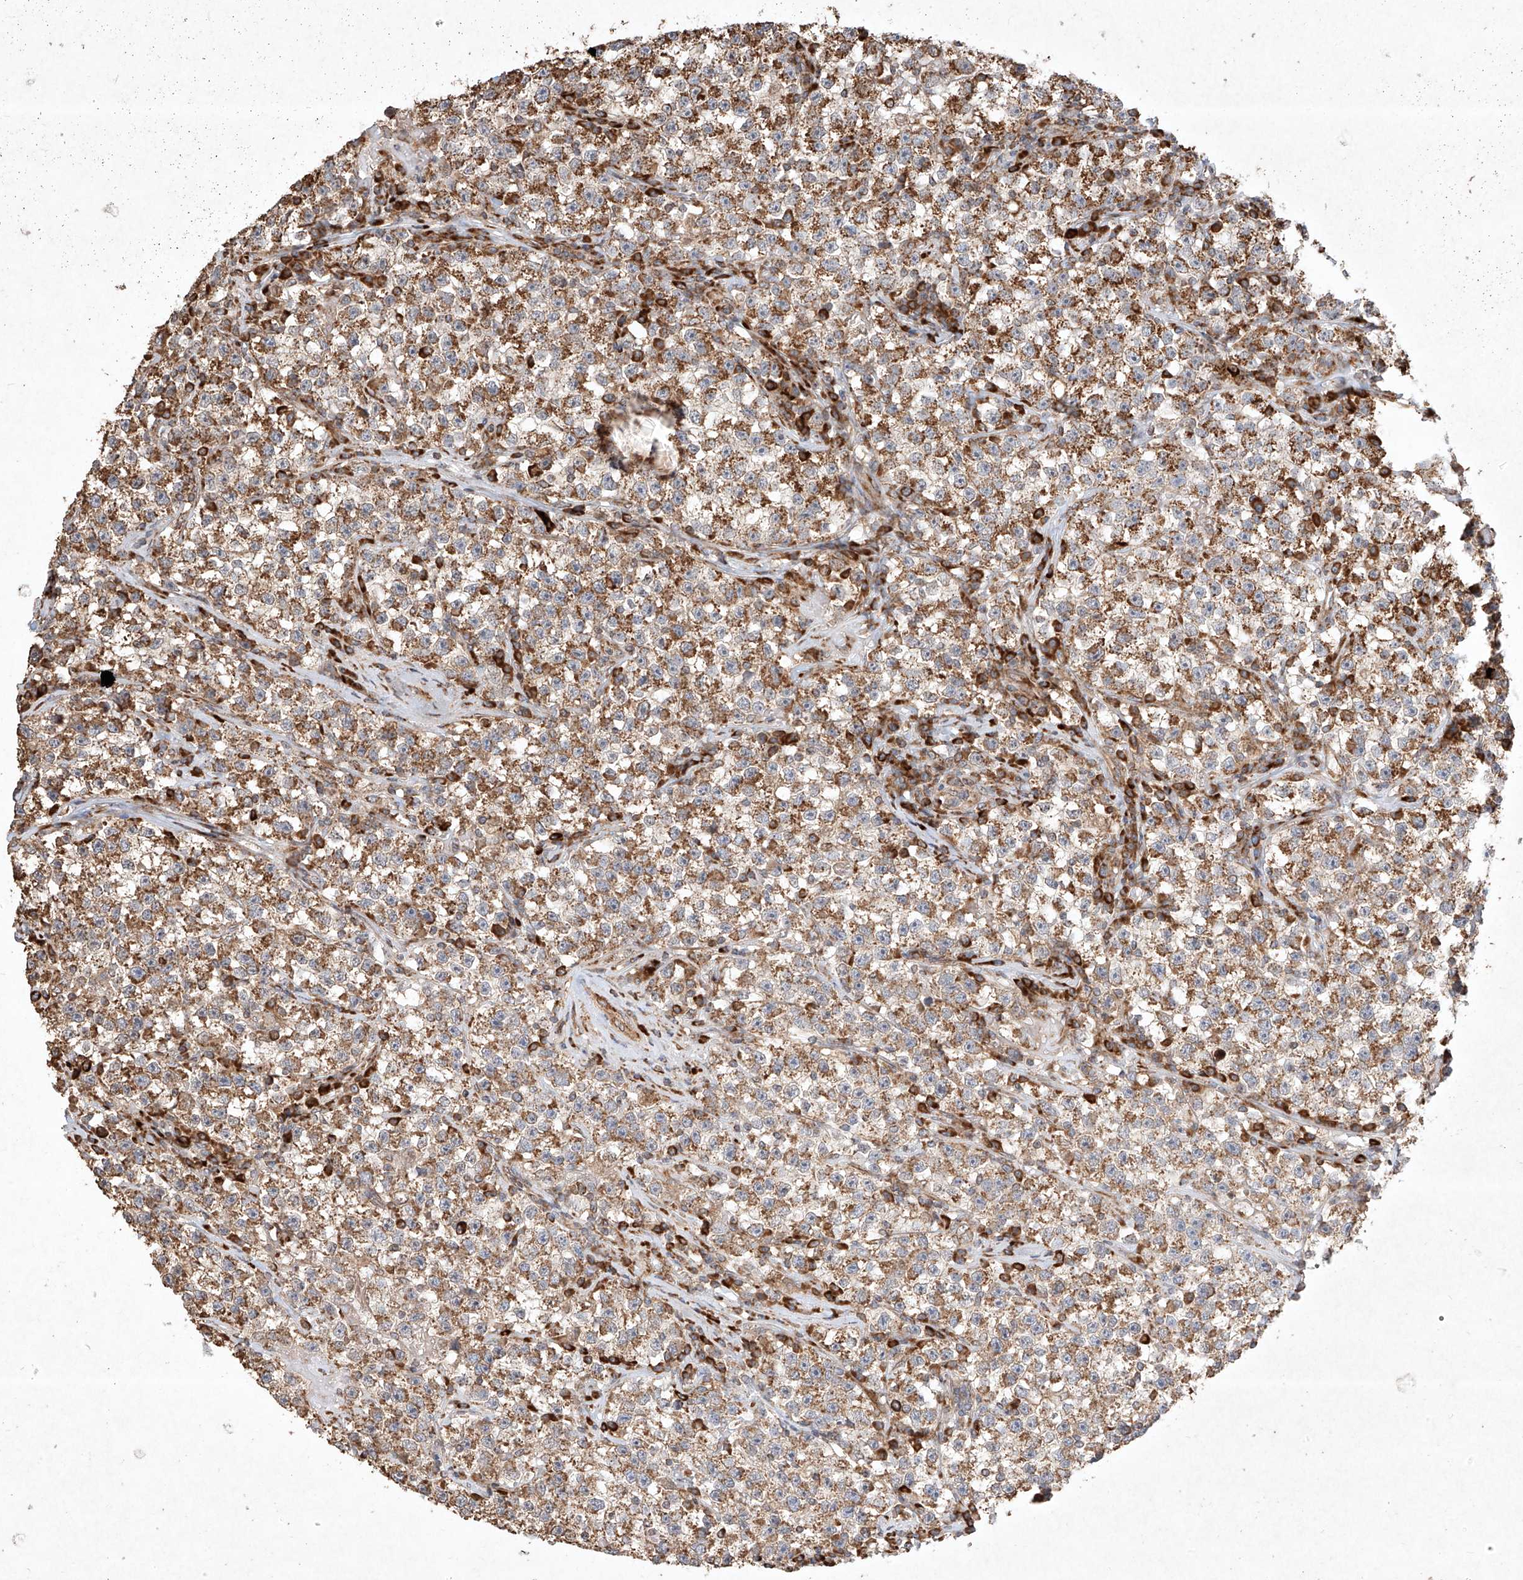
{"staining": {"intensity": "strong", "quantity": ">75%", "location": "cytoplasmic/membranous"}, "tissue": "testis cancer", "cell_type": "Tumor cells", "image_type": "cancer", "snomed": [{"axis": "morphology", "description": "Seminoma, NOS"}, {"axis": "topography", "description": "Testis"}], "caption": "High-magnification brightfield microscopy of seminoma (testis) stained with DAB (brown) and counterstained with hematoxylin (blue). tumor cells exhibit strong cytoplasmic/membranous expression is present in approximately>75% of cells. (DAB = brown stain, brightfield microscopy at high magnification).", "gene": "SEMA3B", "patient": {"sex": "male", "age": 22}}